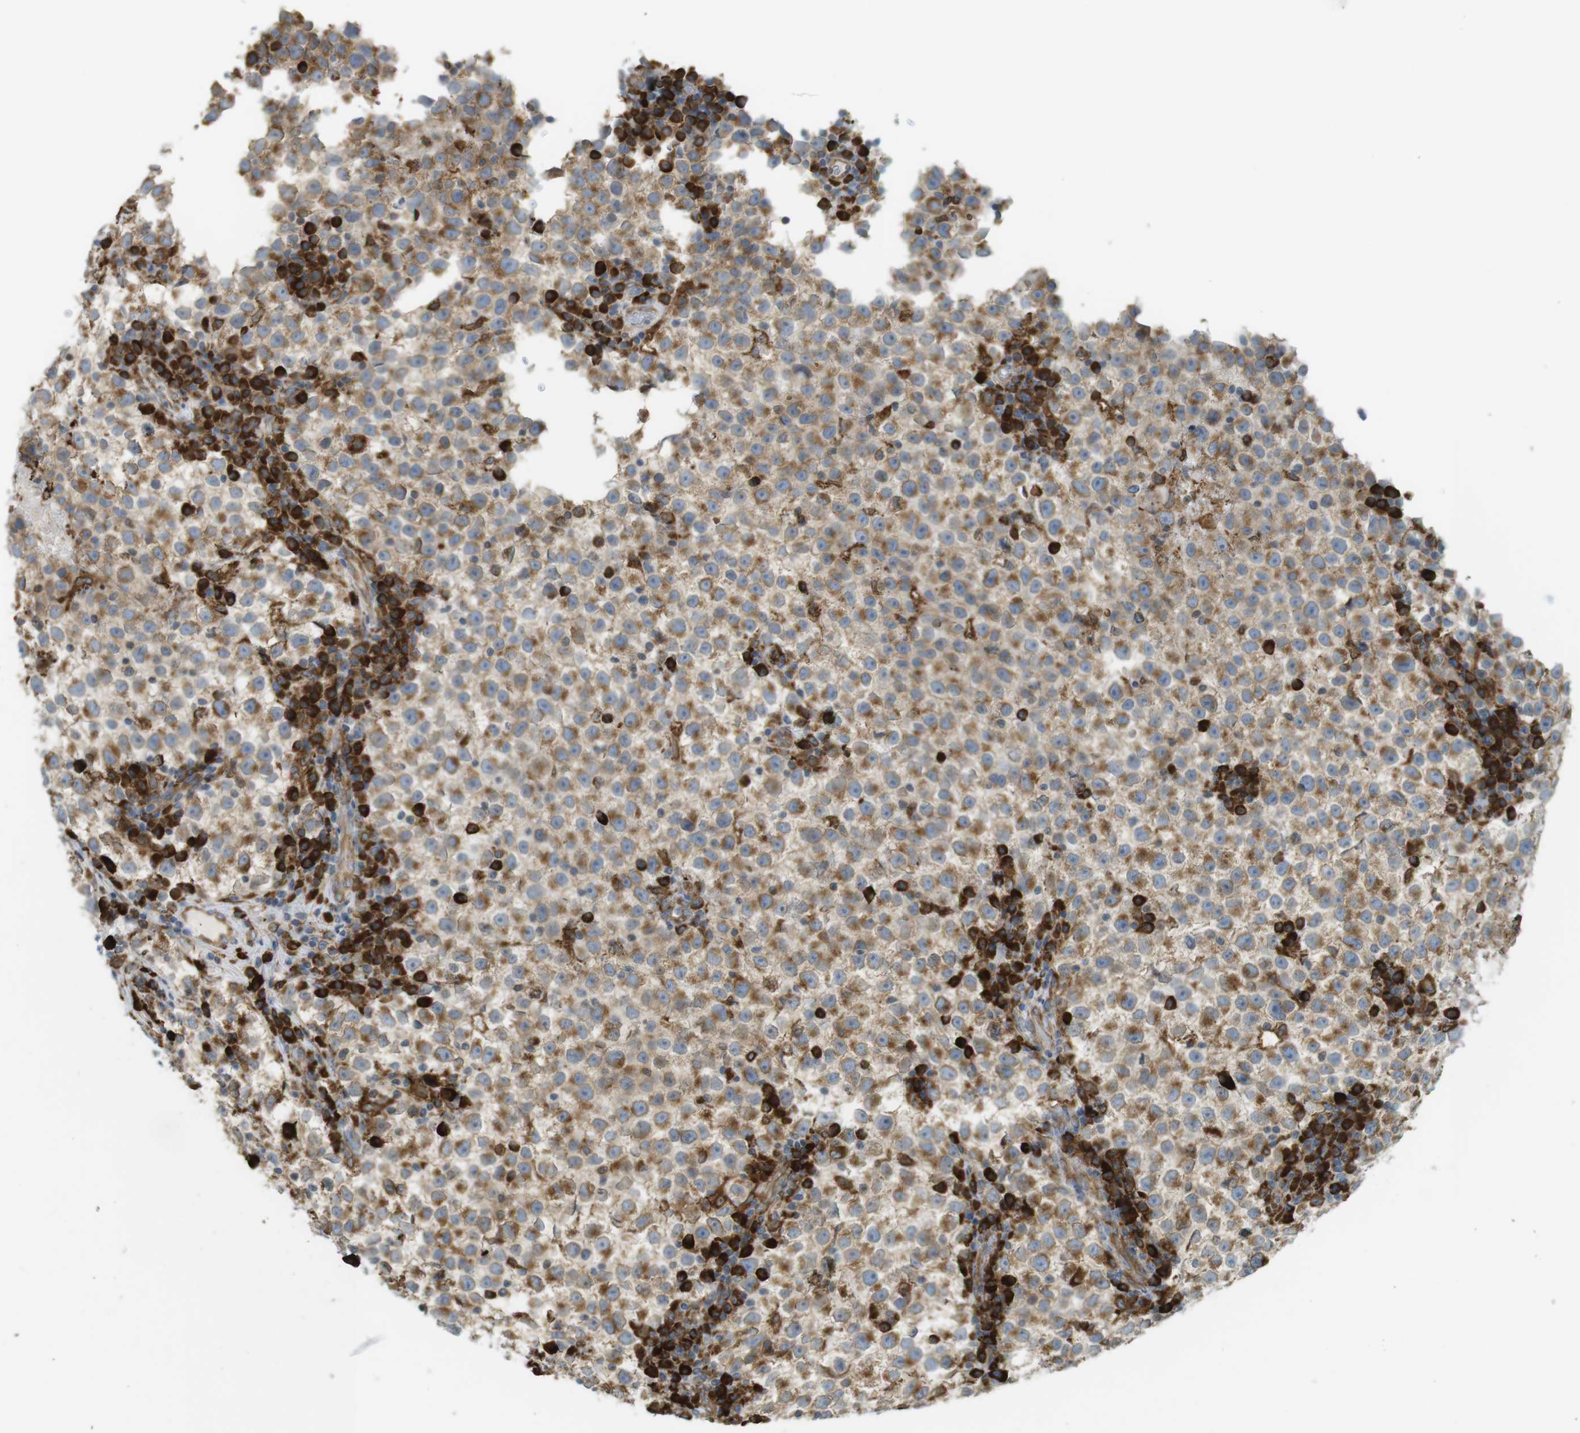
{"staining": {"intensity": "moderate", "quantity": ">75%", "location": "cytoplasmic/membranous"}, "tissue": "testis cancer", "cell_type": "Tumor cells", "image_type": "cancer", "snomed": [{"axis": "morphology", "description": "Seminoma, NOS"}, {"axis": "topography", "description": "Testis"}], "caption": "Protein staining of testis cancer (seminoma) tissue exhibits moderate cytoplasmic/membranous staining in about >75% of tumor cells. The protein is shown in brown color, while the nuclei are stained blue.", "gene": "MBOAT2", "patient": {"sex": "male", "age": 22}}